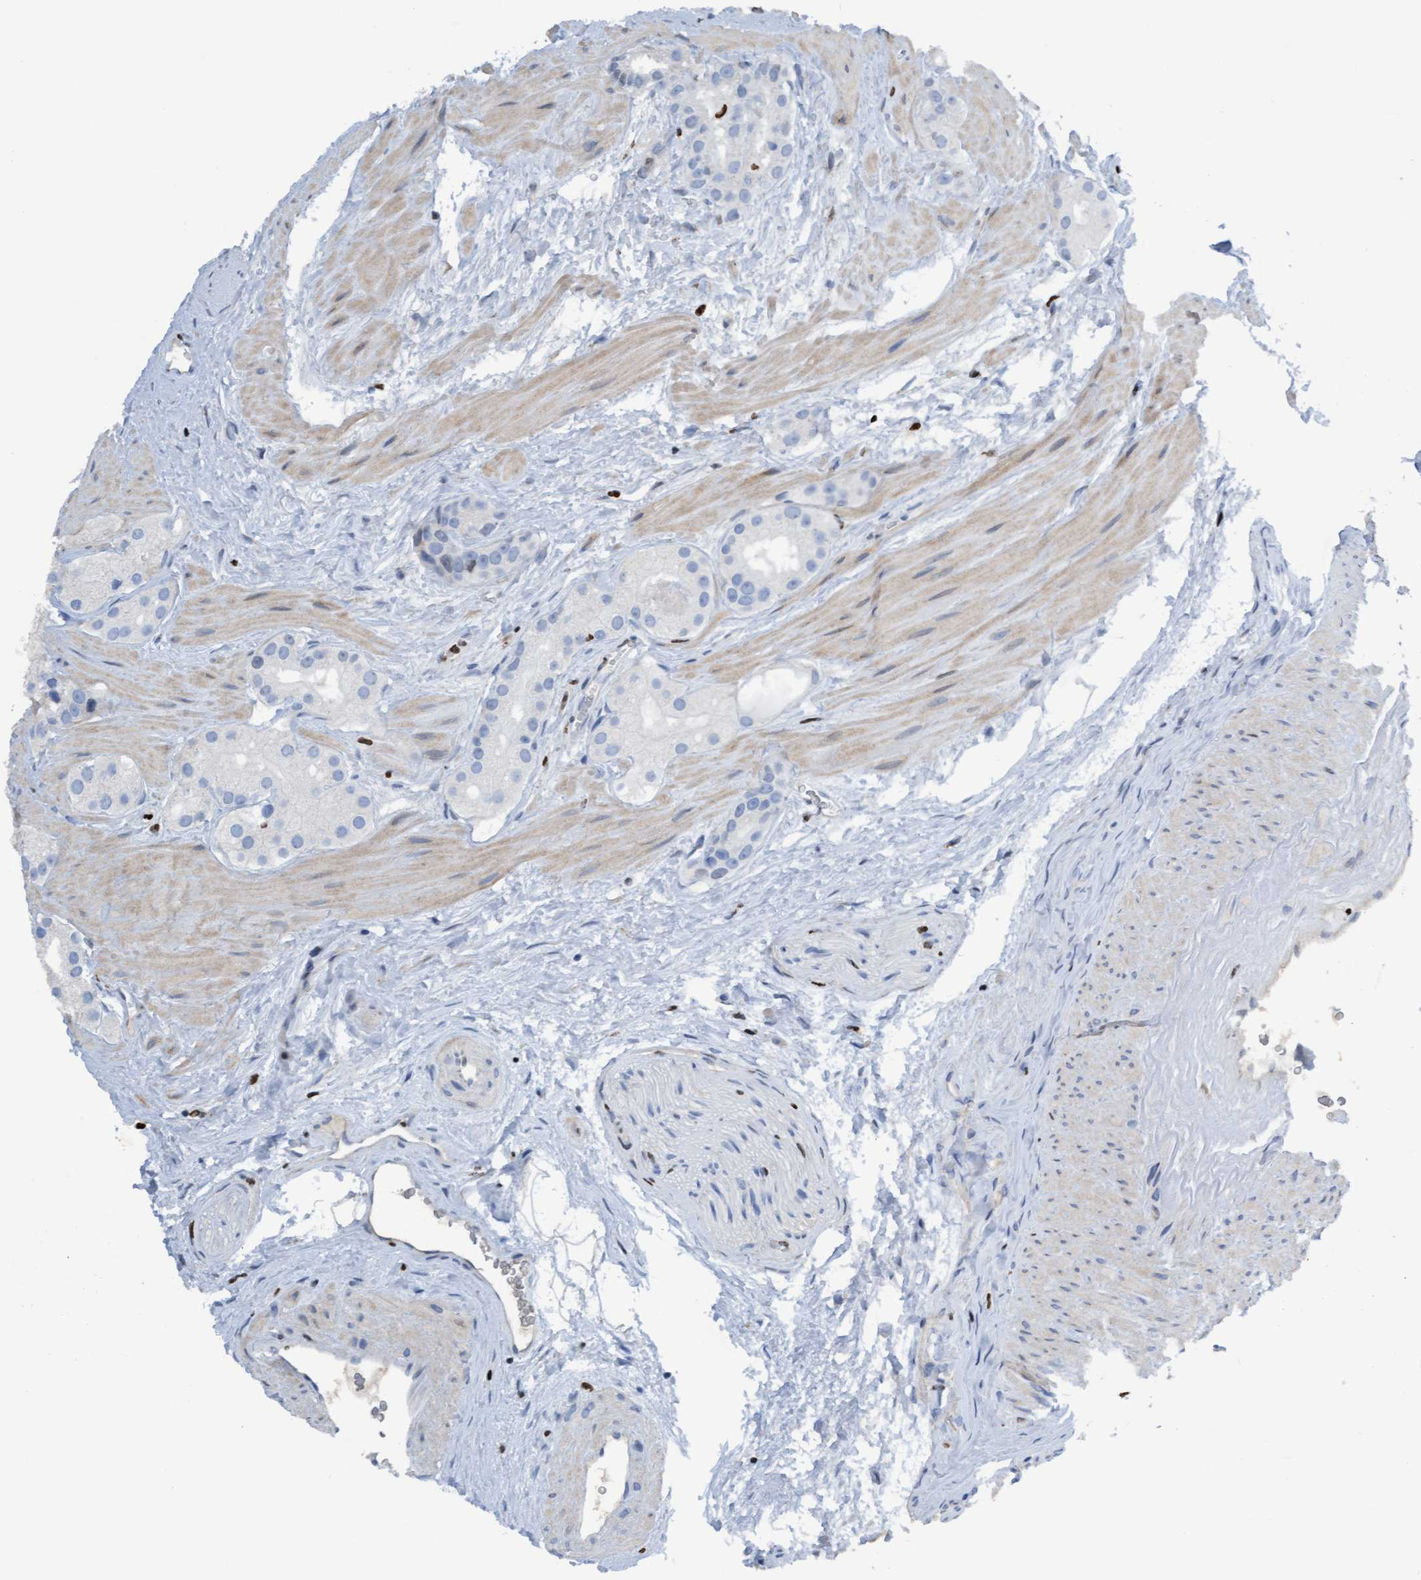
{"staining": {"intensity": "negative", "quantity": "none", "location": "none"}, "tissue": "prostate cancer", "cell_type": "Tumor cells", "image_type": "cancer", "snomed": [{"axis": "morphology", "description": "Adenocarcinoma, High grade"}, {"axis": "topography", "description": "Prostate"}], "caption": "Human prostate high-grade adenocarcinoma stained for a protein using immunohistochemistry displays no positivity in tumor cells.", "gene": "CBX2", "patient": {"sex": "male", "age": 63}}